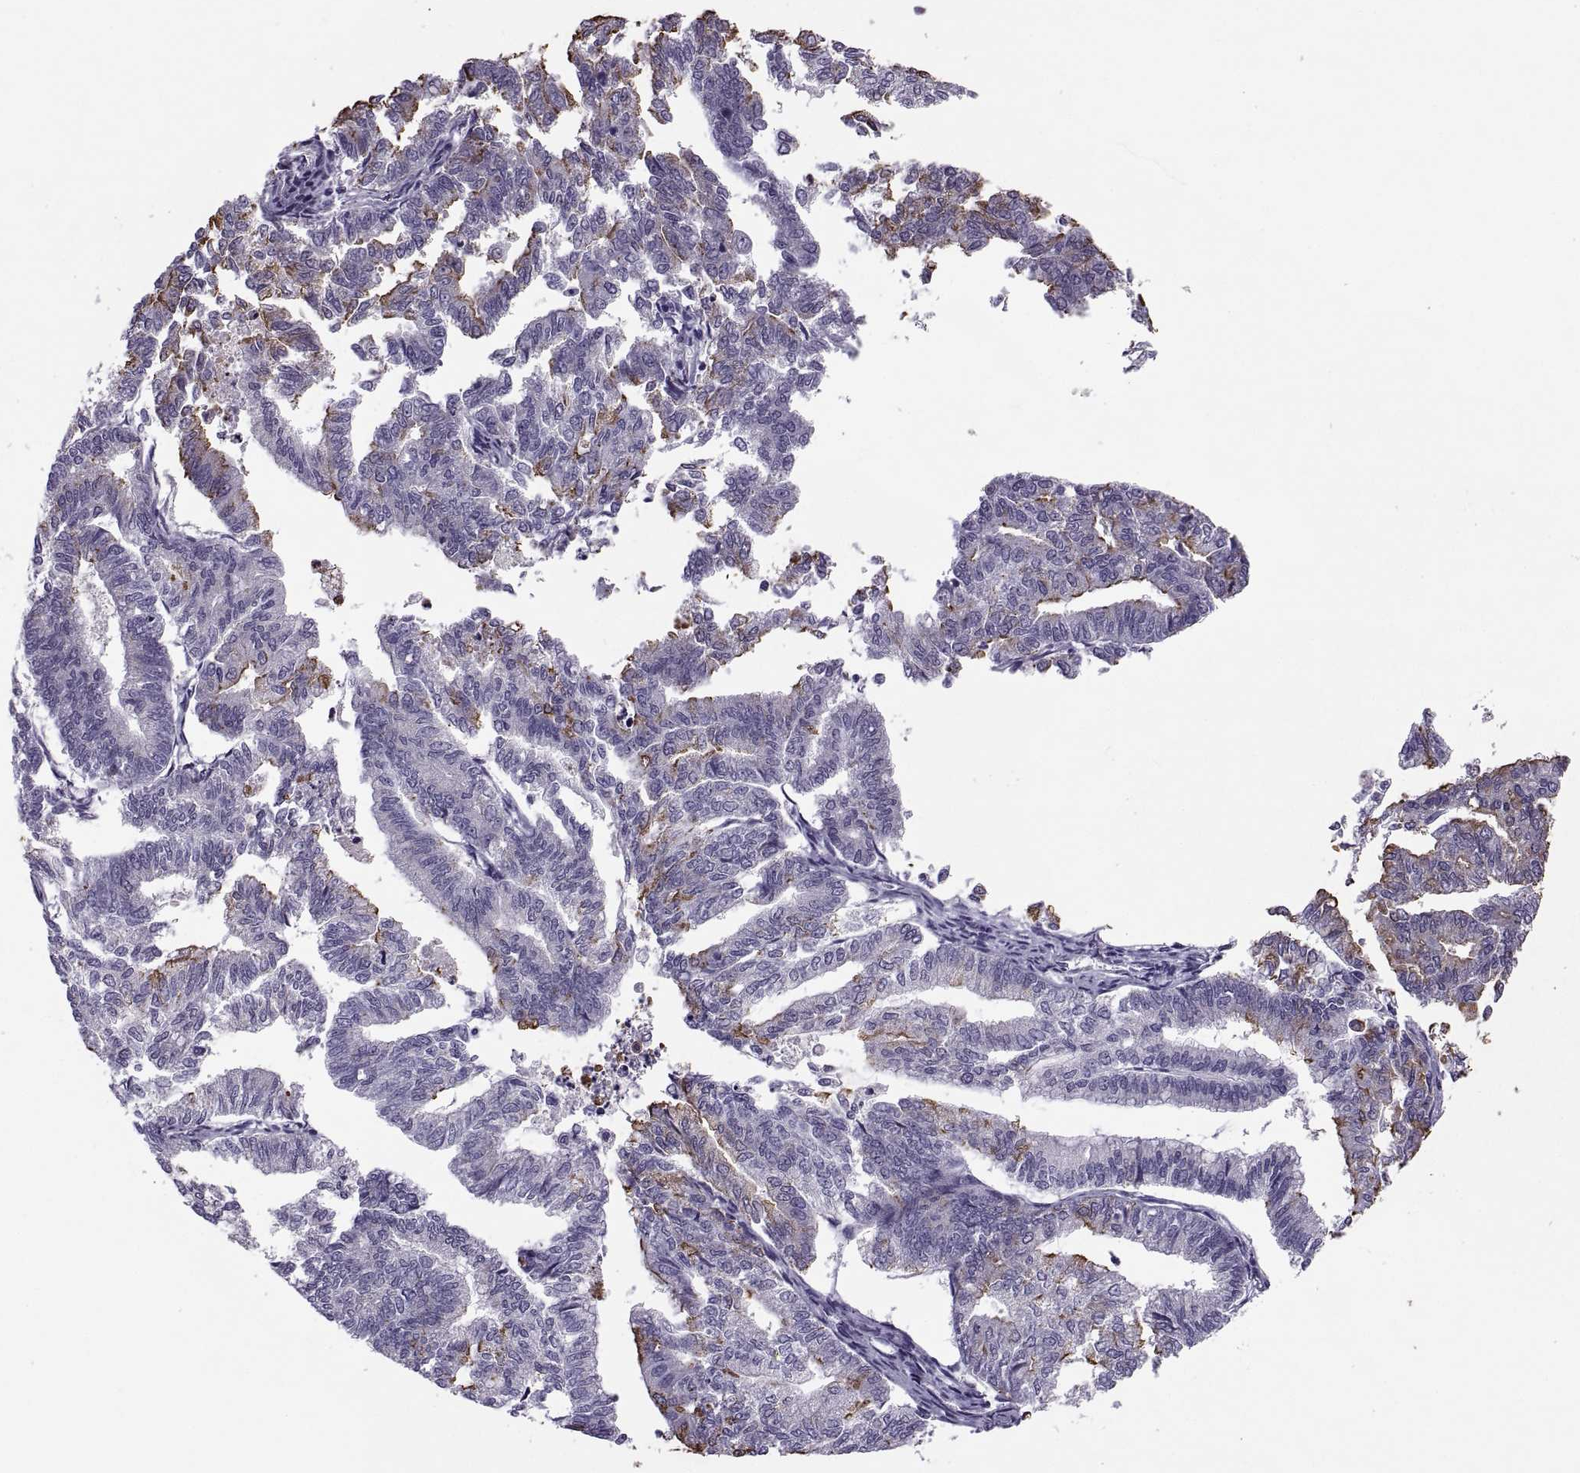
{"staining": {"intensity": "negative", "quantity": "none", "location": "none"}, "tissue": "endometrial cancer", "cell_type": "Tumor cells", "image_type": "cancer", "snomed": [{"axis": "morphology", "description": "Adenocarcinoma, NOS"}, {"axis": "topography", "description": "Endometrium"}], "caption": "Tumor cells are negative for brown protein staining in endometrial adenocarcinoma. Brightfield microscopy of IHC stained with DAB (3,3'-diaminobenzidine) (brown) and hematoxylin (blue), captured at high magnification.", "gene": "MAGEB1", "patient": {"sex": "female", "age": 79}}